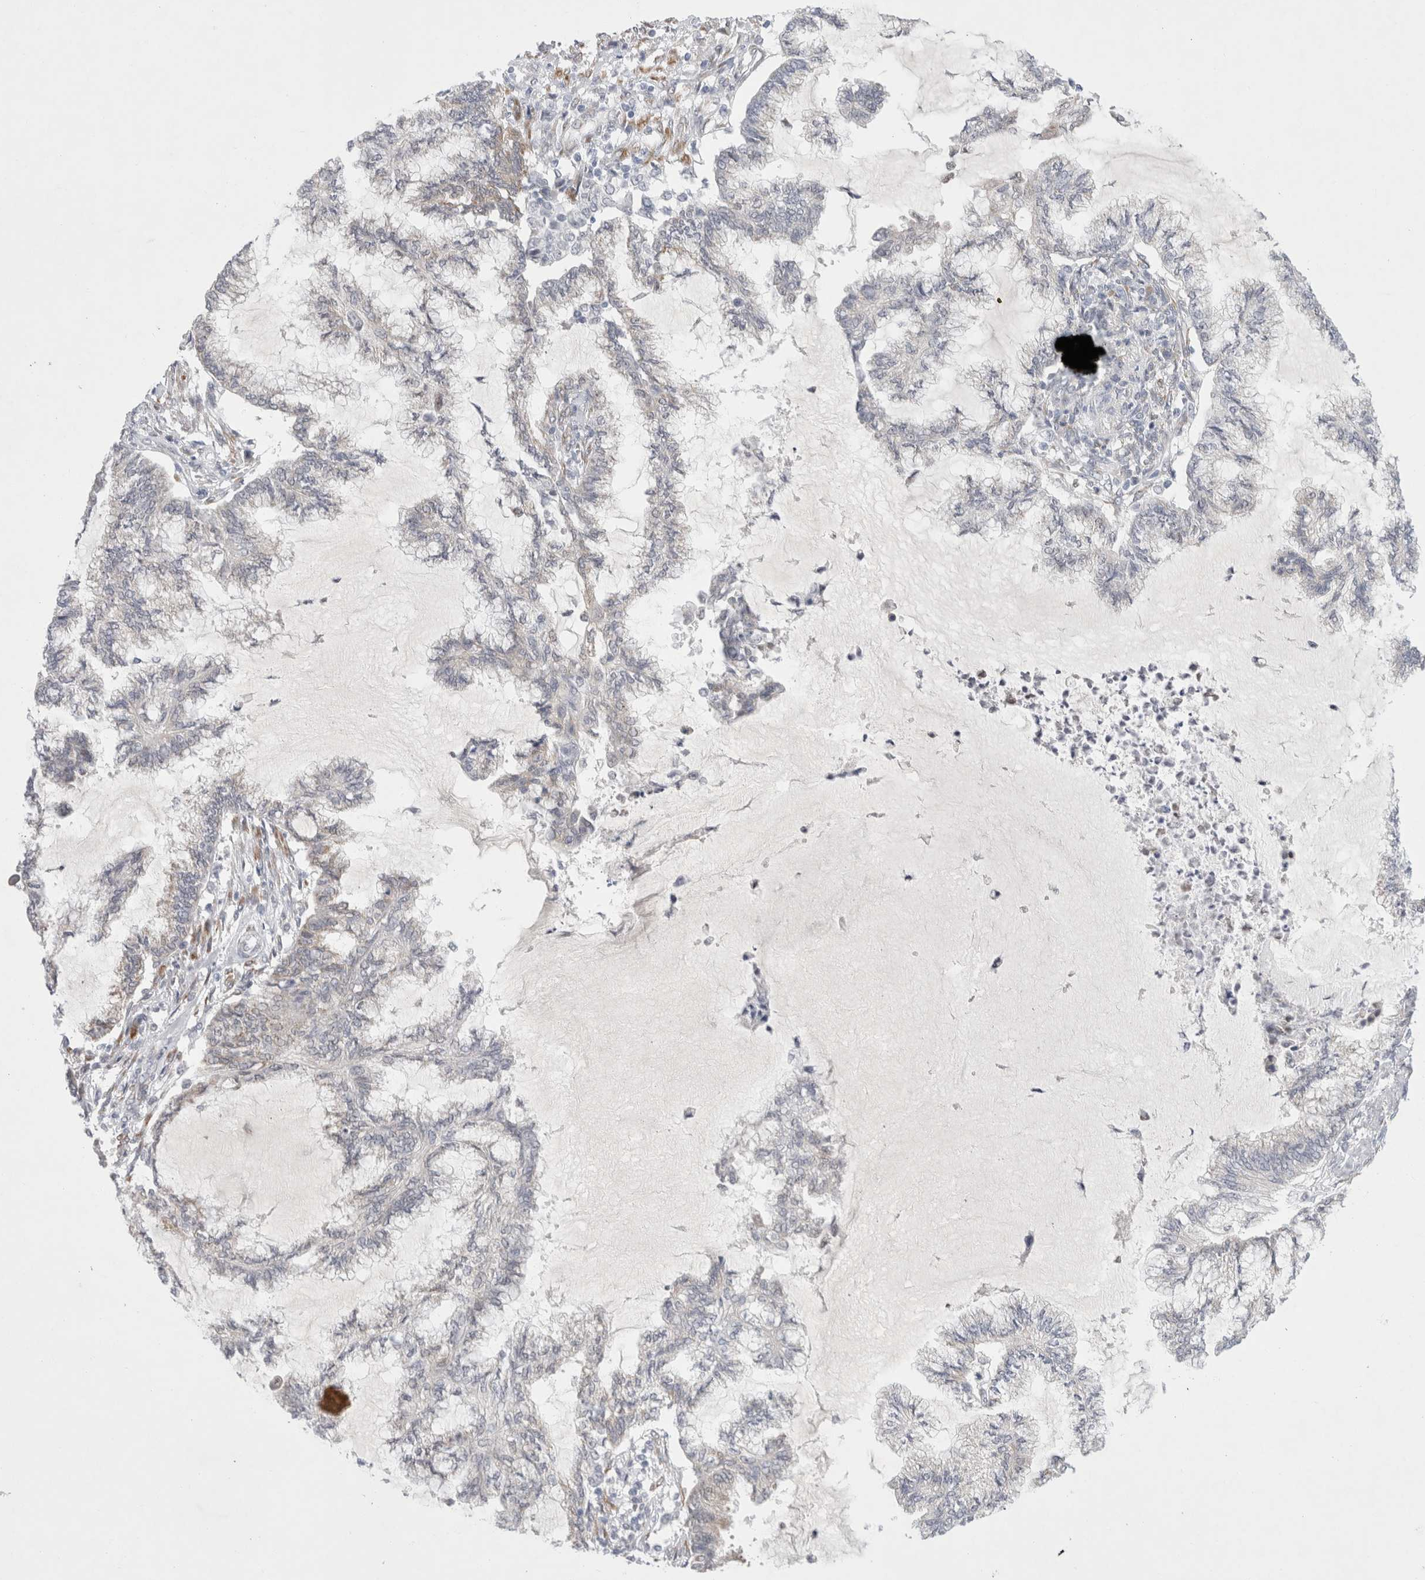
{"staining": {"intensity": "weak", "quantity": "<25%", "location": "cytoplasmic/membranous"}, "tissue": "endometrial cancer", "cell_type": "Tumor cells", "image_type": "cancer", "snomed": [{"axis": "morphology", "description": "Adenocarcinoma, NOS"}, {"axis": "topography", "description": "Endometrium"}], "caption": "The micrograph shows no significant positivity in tumor cells of endometrial cancer (adenocarcinoma).", "gene": "TRMT1L", "patient": {"sex": "female", "age": 86}}